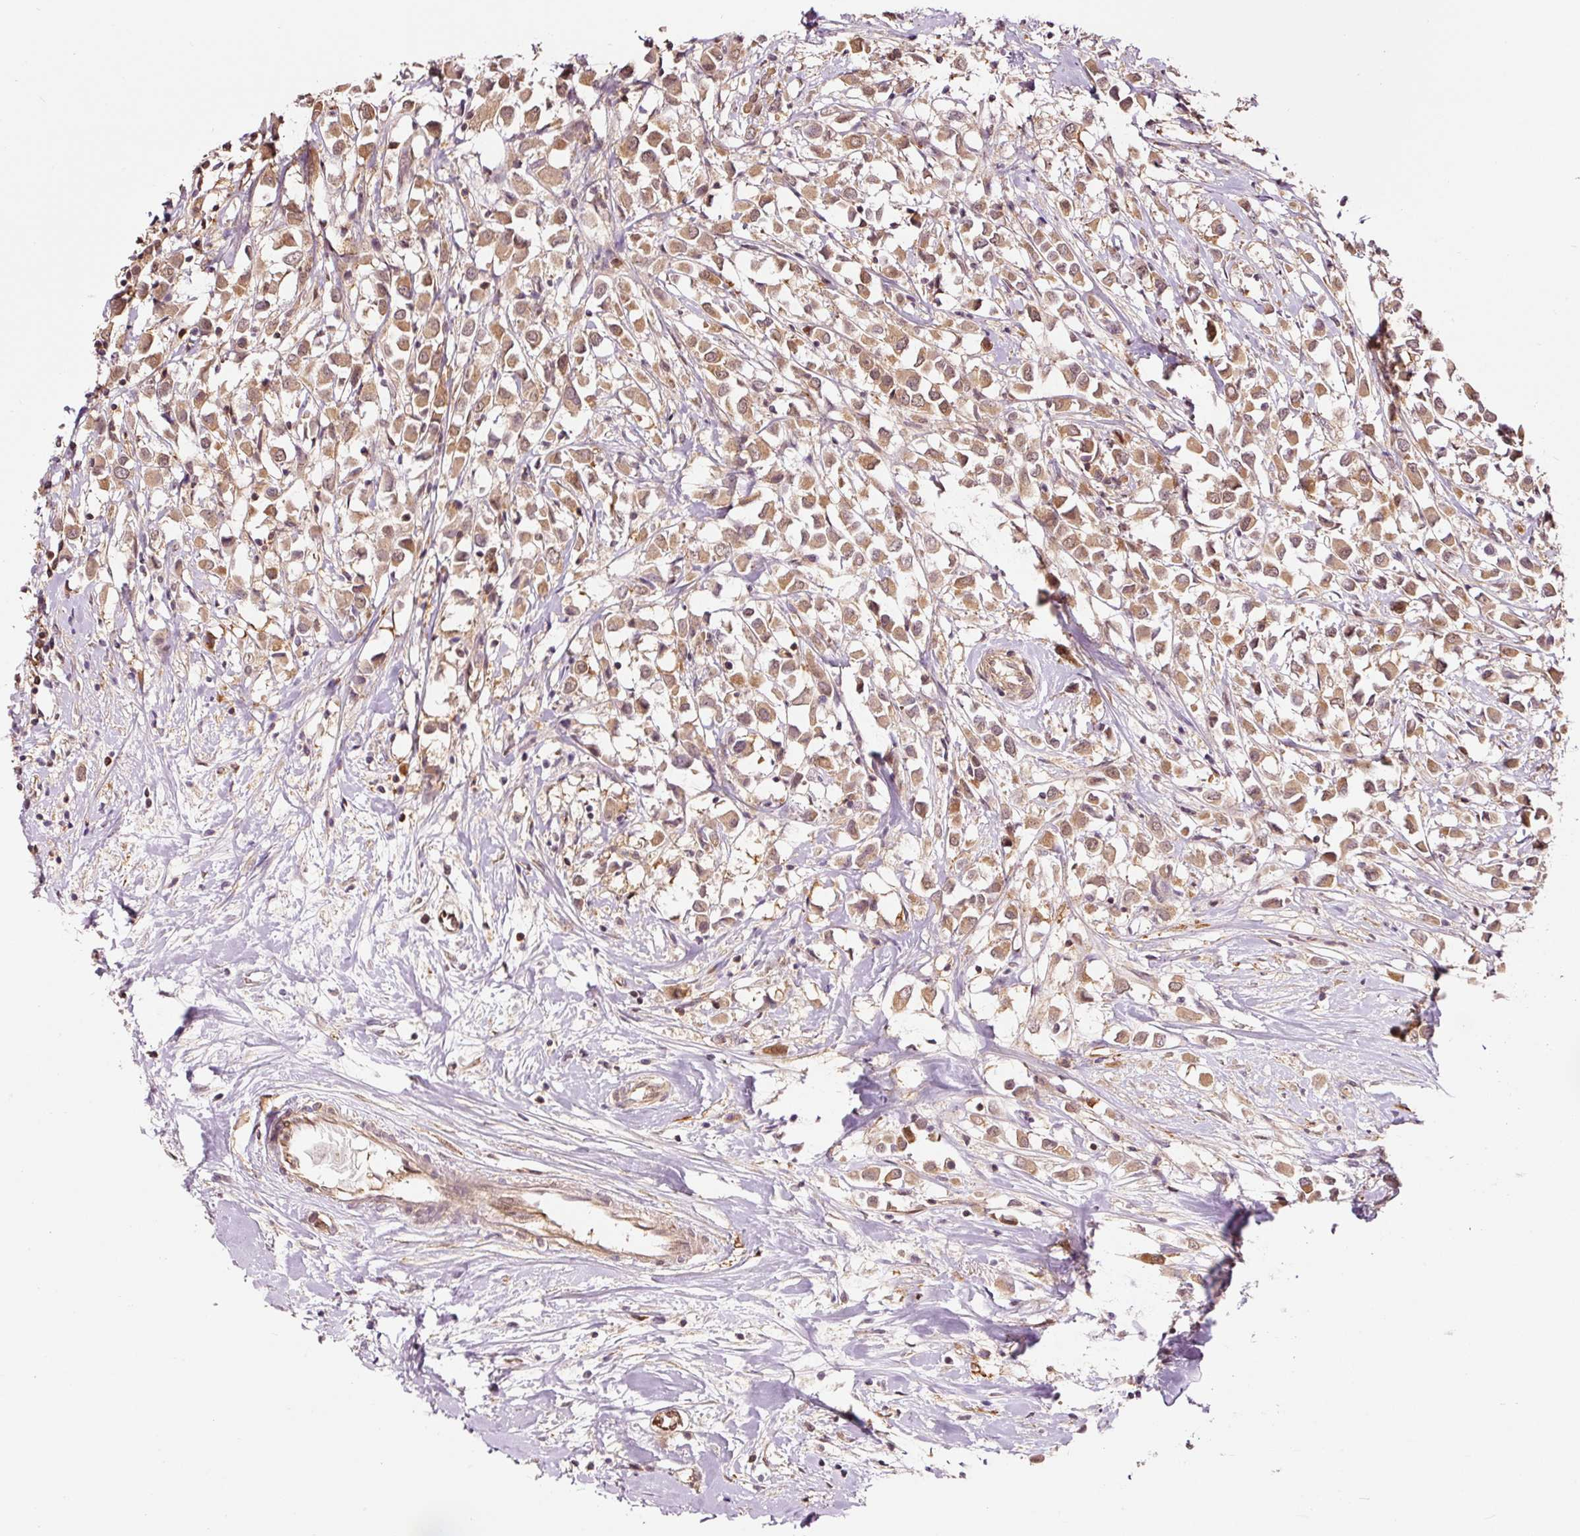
{"staining": {"intensity": "moderate", "quantity": ">75%", "location": "cytoplasmic/membranous,nuclear"}, "tissue": "breast cancer", "cell_type": "Tumor cells", "image_type": "cancer", "snomed": [{"axis": "morphology", "description": "Duct carcinoma"}, {"axis": "topography", "description": "Breast"}], "caption": "The photomicrograph exhibits immunohistochemical staining of breast intraductal carcinoma. There is moderate cytoplasmic/membranous and nuclear positivity is appreciated in about >75% of tumor cells.", "gene": "FBXL14", "patient": {"sex": "female", "age": 61}}